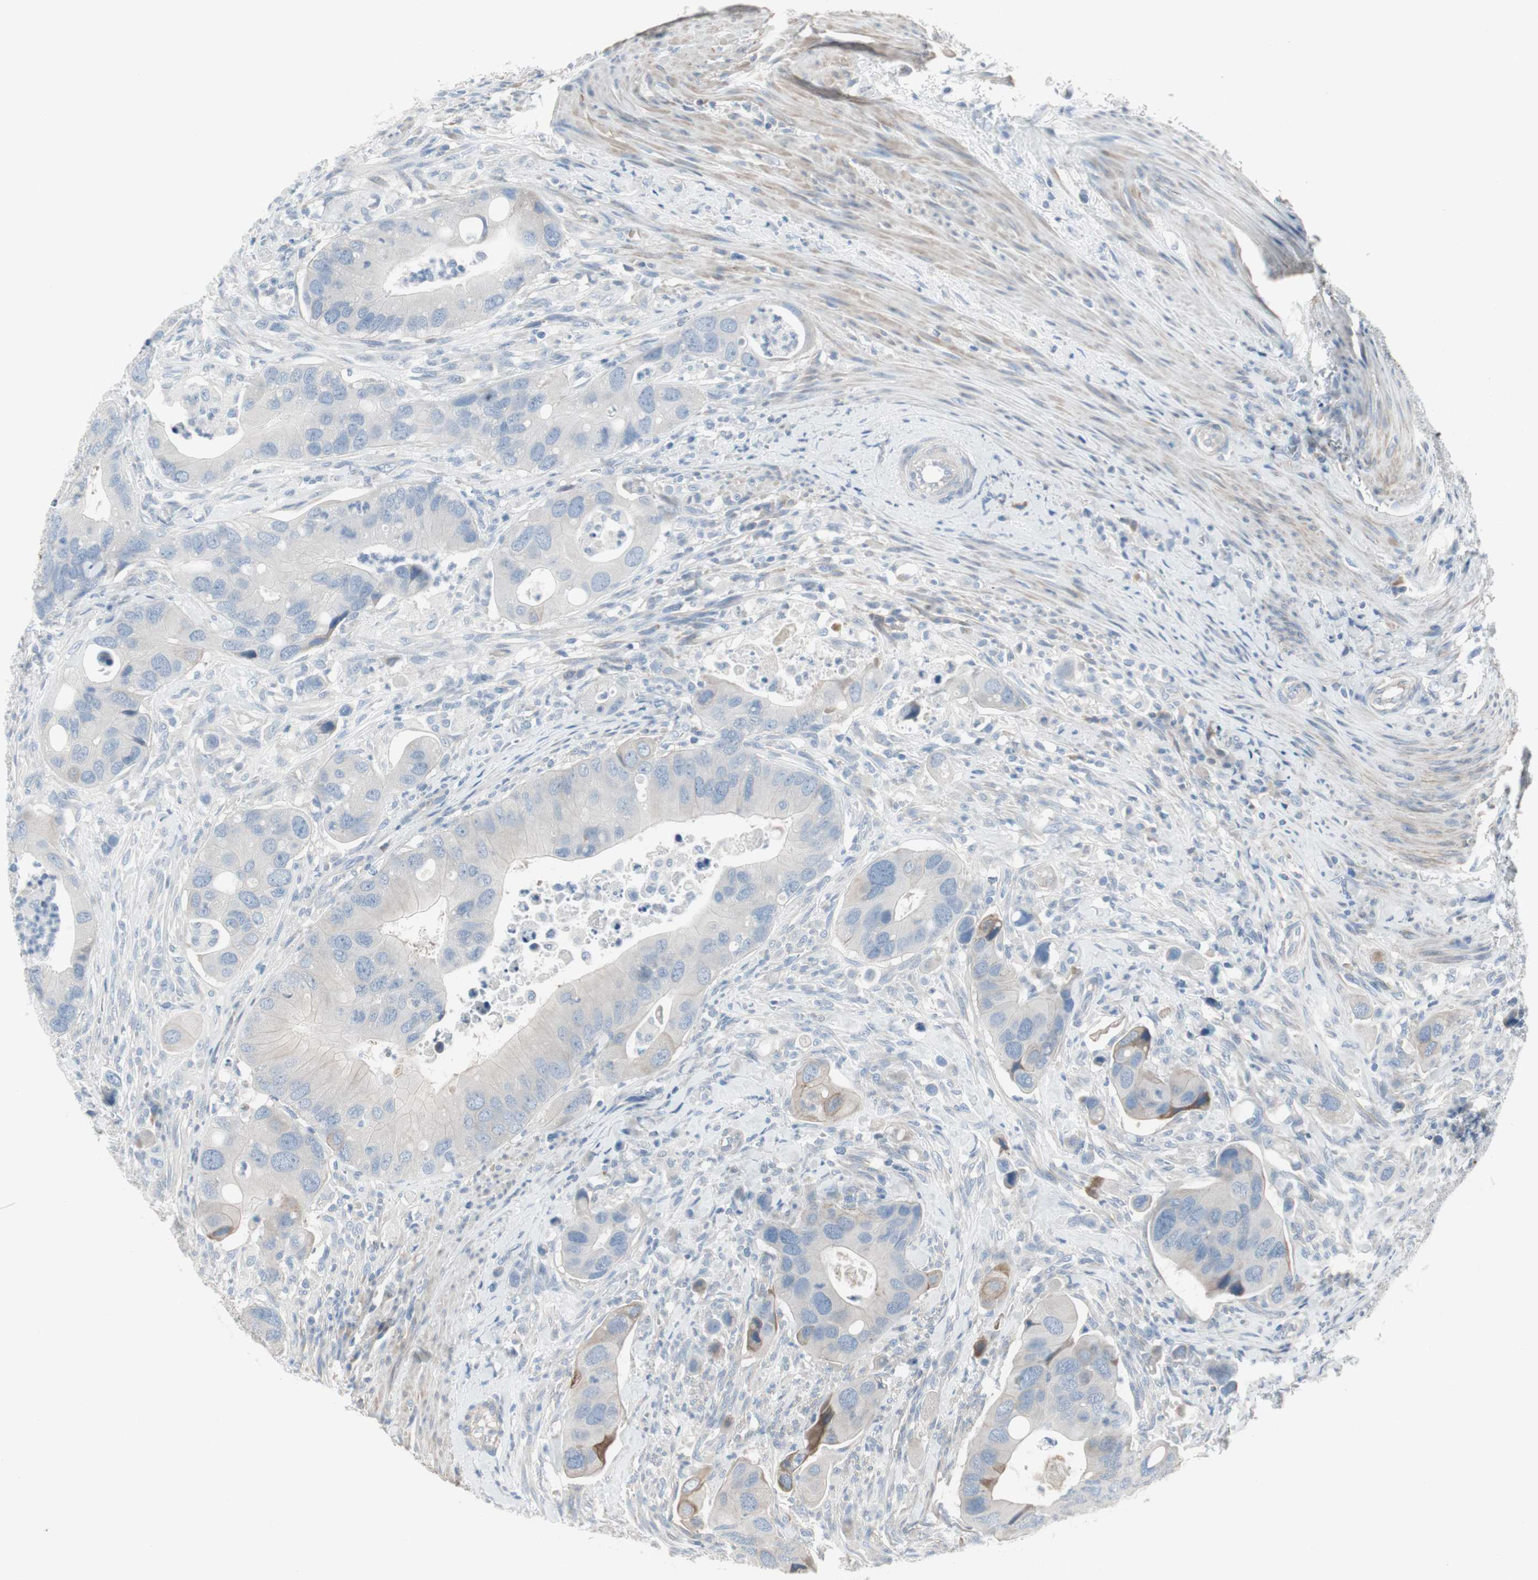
{"staining": {"intensity": "negative", "quantity": "none", "location": "none"}, "tissue": "colorectal cancer", "cell_type": "Tumor cells", "image_type": "cancer", "snomed": [{"axis": "morphology", "description": "Adenocarcinoma, NOS"}, {"axis": "topography", "description": "Rectum"}], "caption": "Human colorectal cancer (adenocarcinoma) stained for a protein using immunohistochemistry (IHC) reveals no positivity in tumor cells.", "gene": "PIGR", "patient": {"sex": "female", "age": 57}}